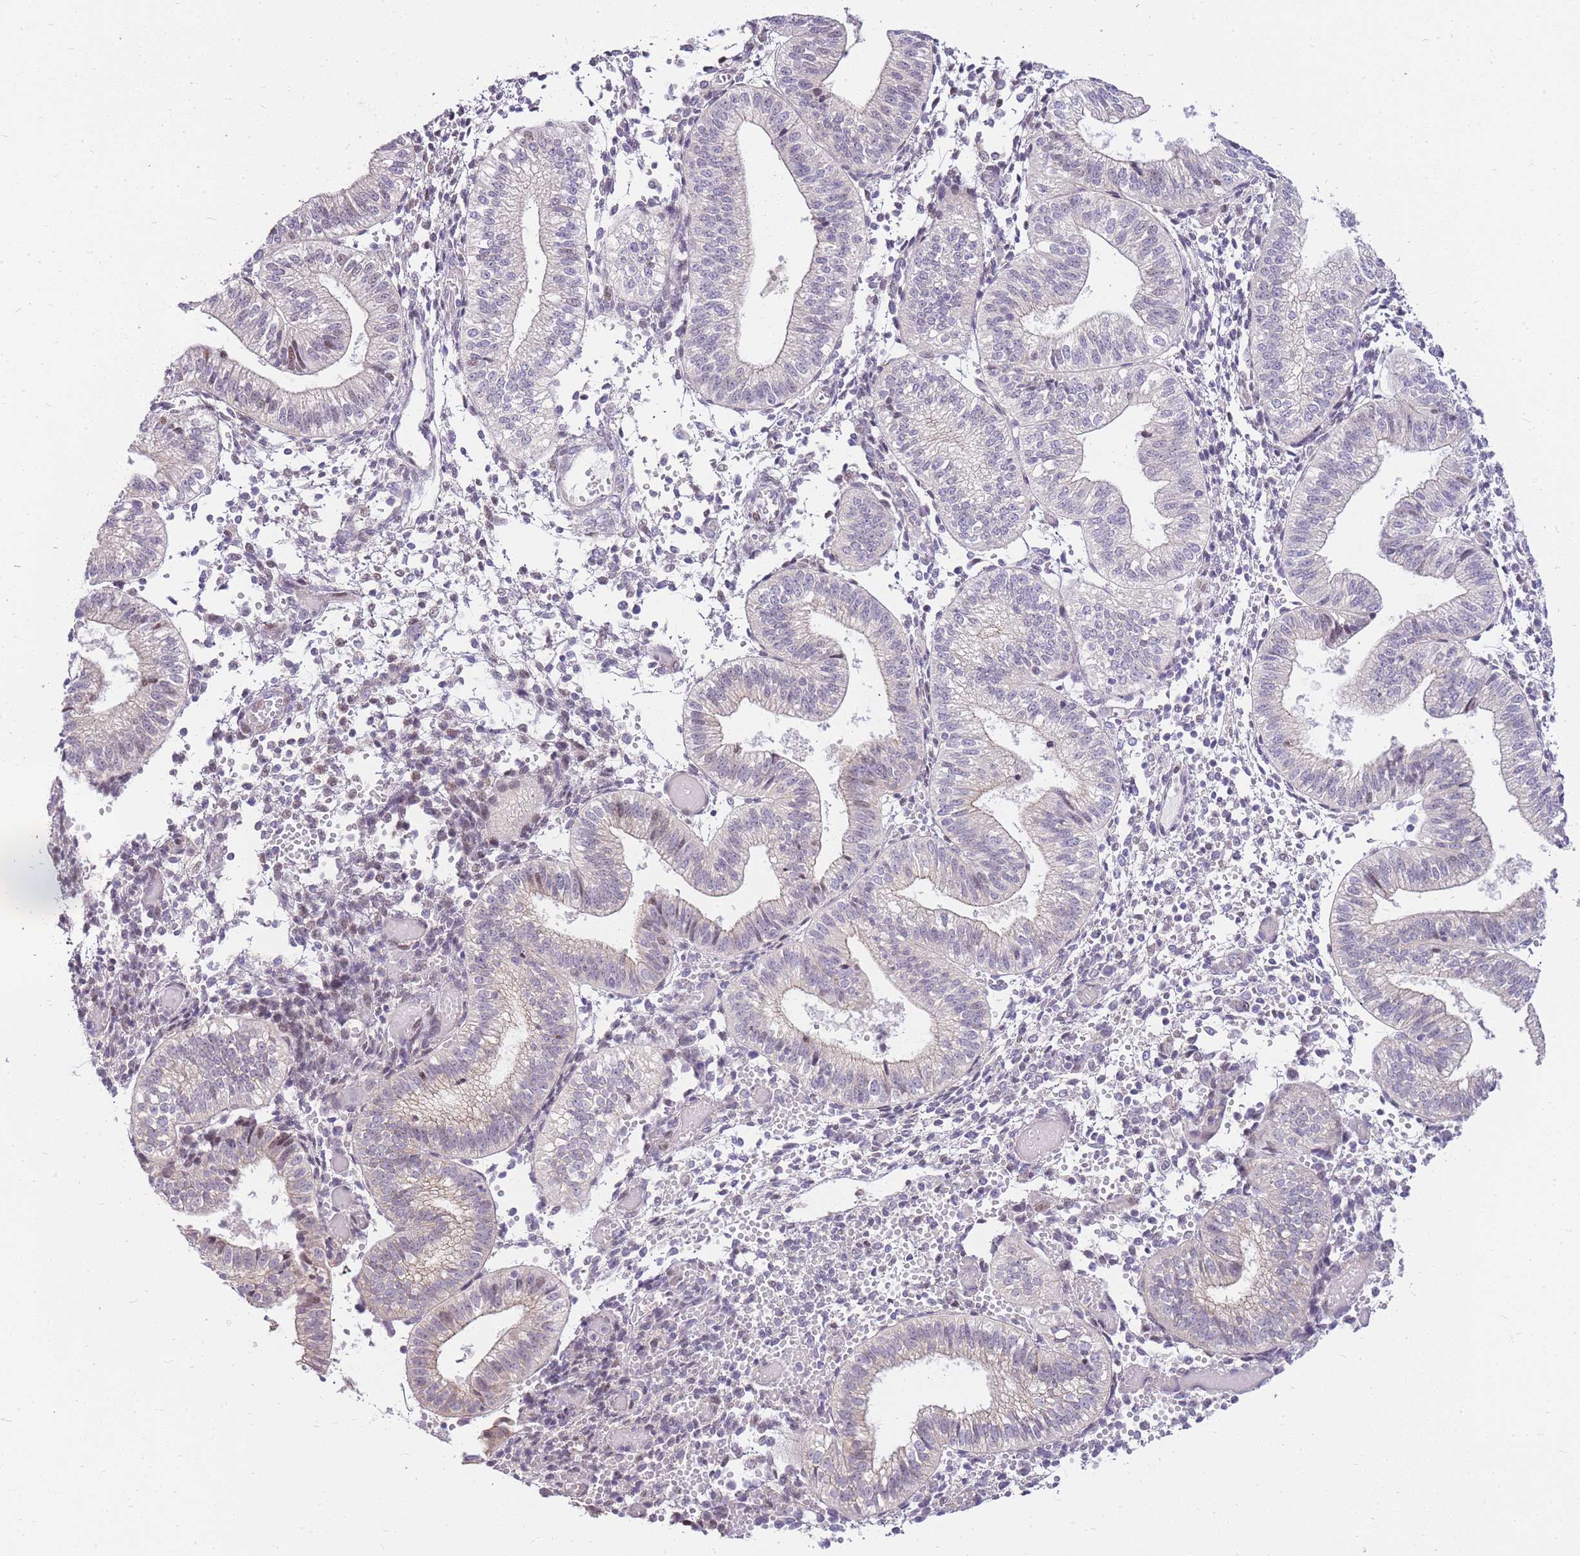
{"staining": {"intensity": "negative", "quantity": "none", "location": "none"}, "tissue": "endometrium", "cell_type": "Cells in endometrial stroma", "image_type": "normal", "snomed": [{"axis": "morphology", "description": "Normal tissue, NOS"}, {"axis": "topography", "description": "Endometrium"}], "caption": "A micrograph of human endometrium is negative for staining in cells in endometrial stroma. (DAB immunohistochemistry visualized using brightfield microscopy, high magnification).", "gene": "CLBA1", "patient": {"sex": "female", "age": 34}}